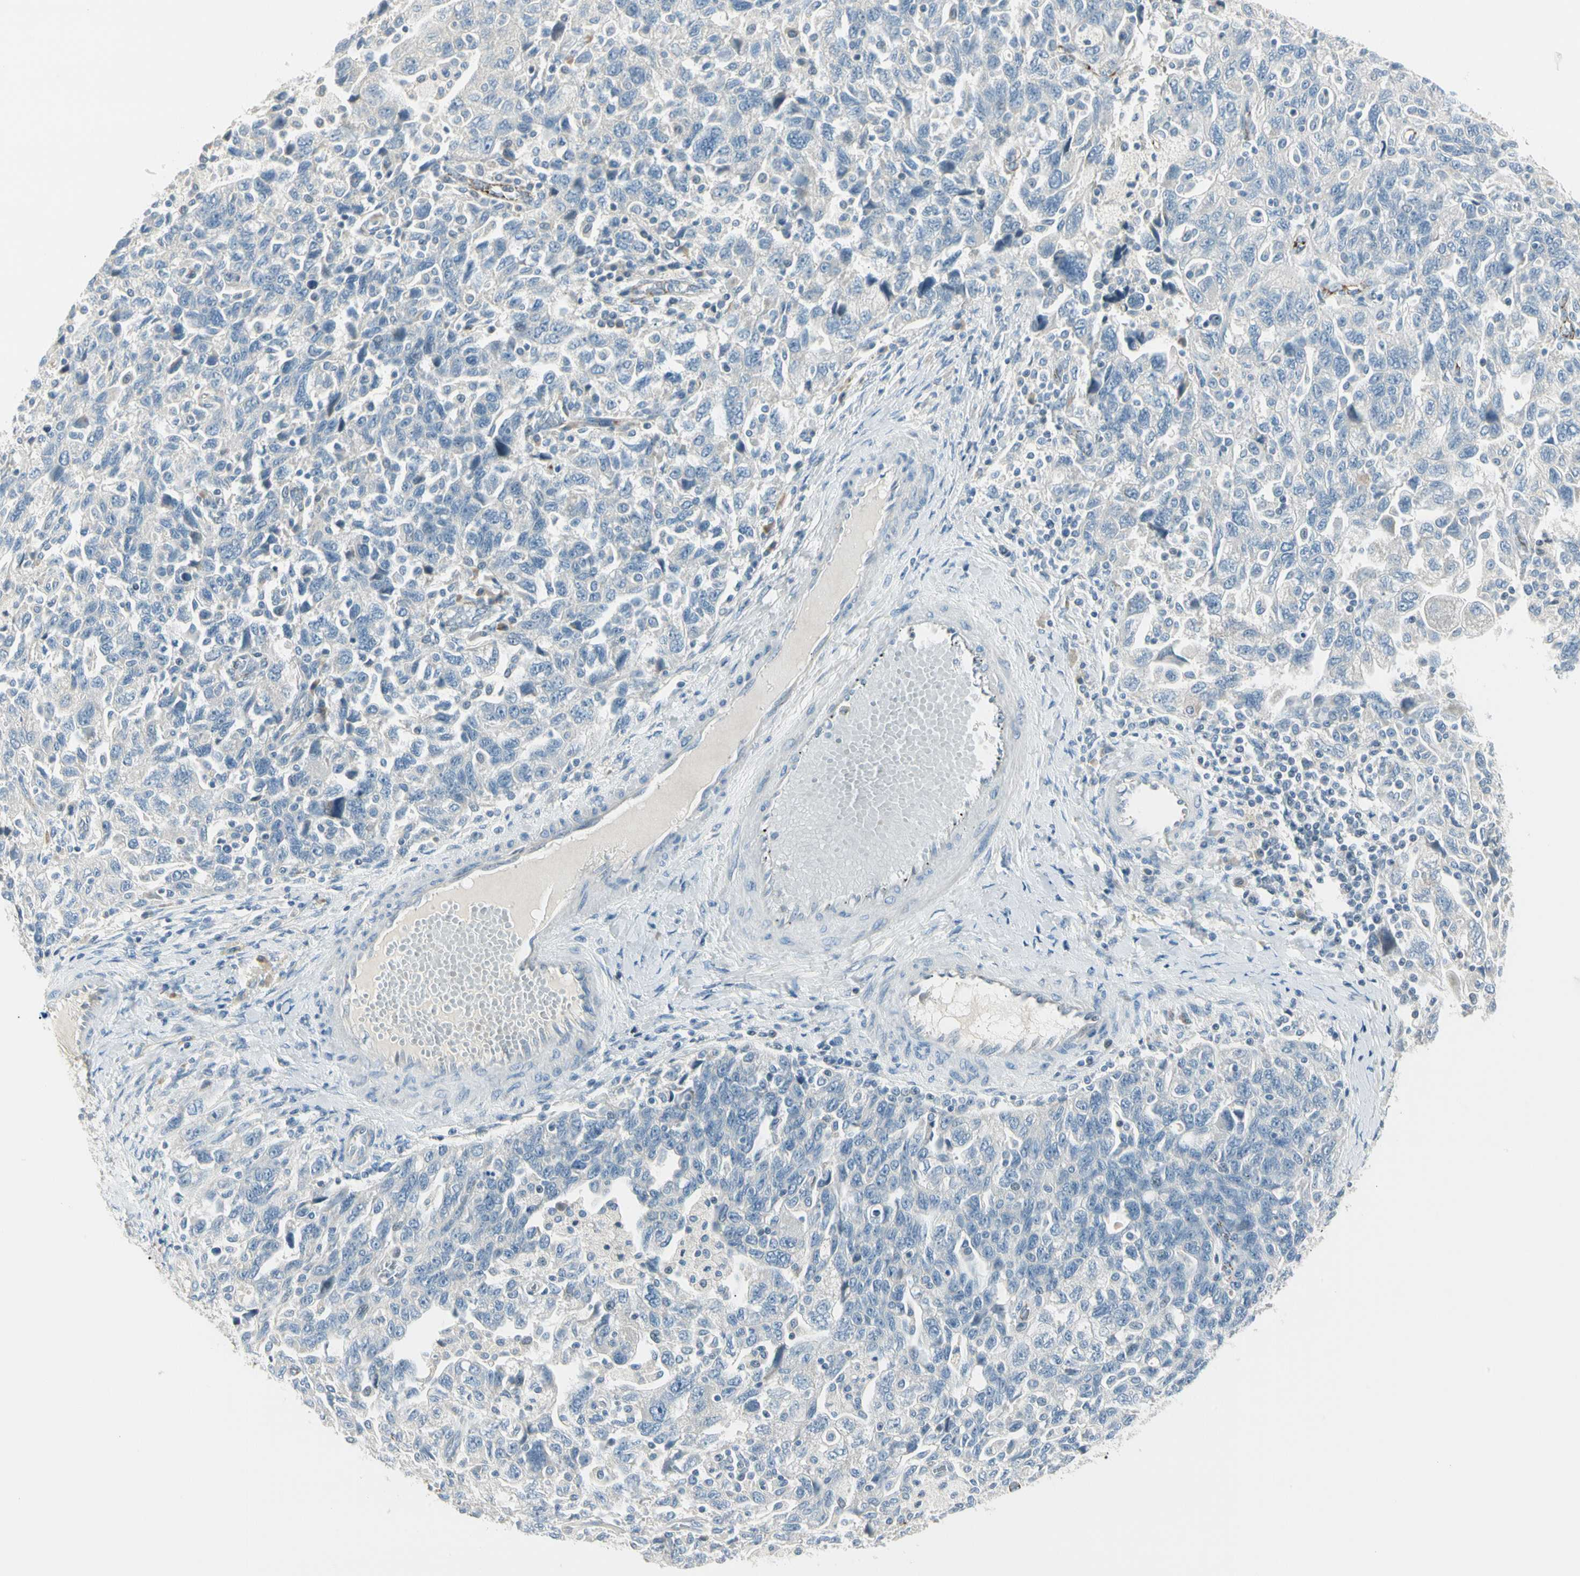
{"staining": {"intensity": "negative", "quantity": "none", "location": "none"}, "tissue": "ovarian cancer", "cell_type": "Tumor cells", "image_type": "cancer", "snomed": [{"axis": "morphology", "description": "Carcinoma, NOS"}, {"axis": "morphology", "description": "Cystadenocarcinoma, serous, NOS"}, {"axis": "topography", "description": "Ovary"}], "caption": "This histopathology image is of ovarian cancer (serous cystadenocarcinoma) stained with IHC to label a protein in brown with the nuclei are counter-stained blue. There is no positivity in tumor cells.", "gene": "SLC6A15", "patient": {"sex": "female", "age": 69}}